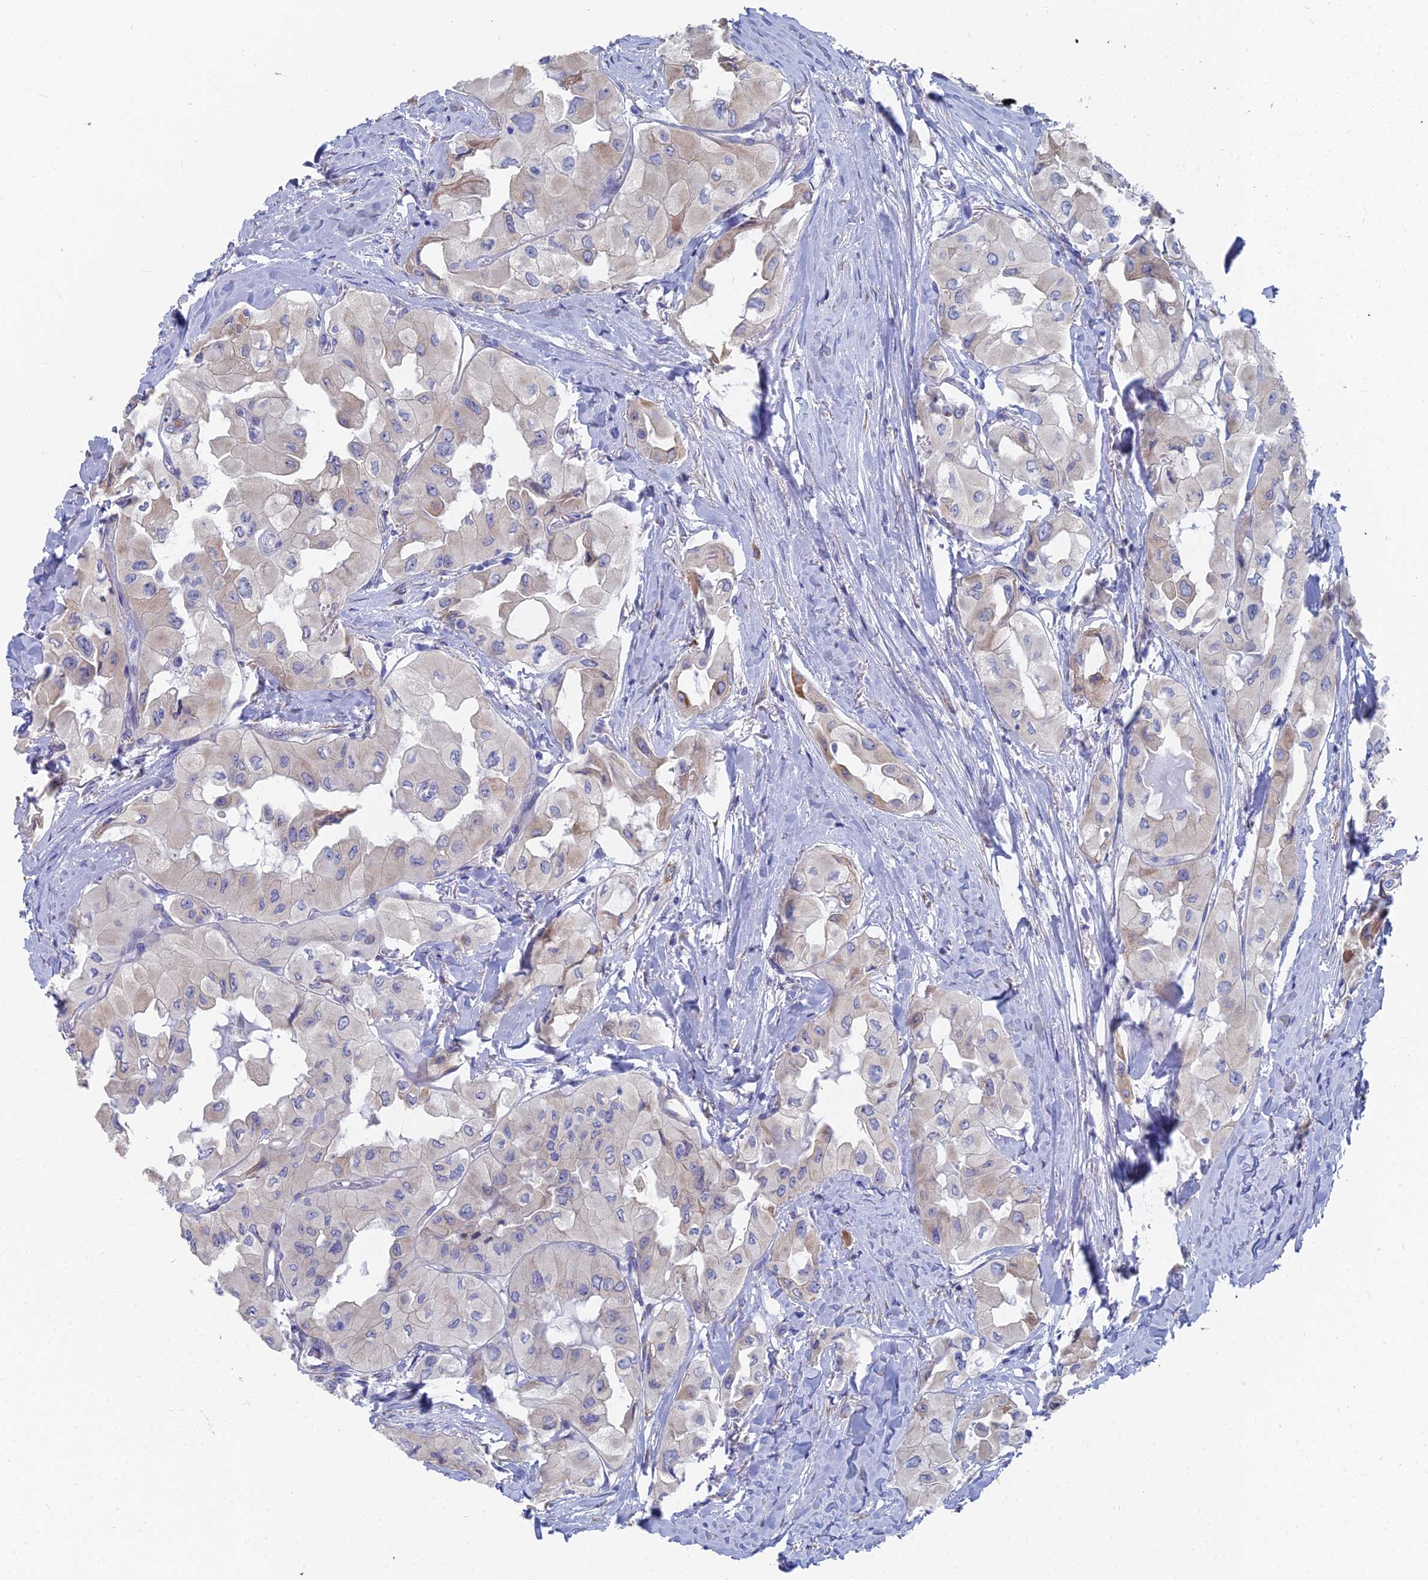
{"staining": {"intensity": "weak", "quantity": "<25%", "location": "cytoplasmic/membranous"}, "tissue": "thyroid cancer", "cell_type": "Tumor cells", "image_type": "cancer", "snomed": [{"axis": "morphology", "description": "Normal tissue, NOS"}, {"axis": "morphology", "description": "Papillary adenocarcinoma, NOS"}, {"axis": "topography", "description": "Thyroid gland"}], "caption": "Thyroid cancer was stained to show a protein in brown. There is no significant expression in tumor cells.", "gene": "TNNT3", "patient": {"sex": "female", "age": 59}}